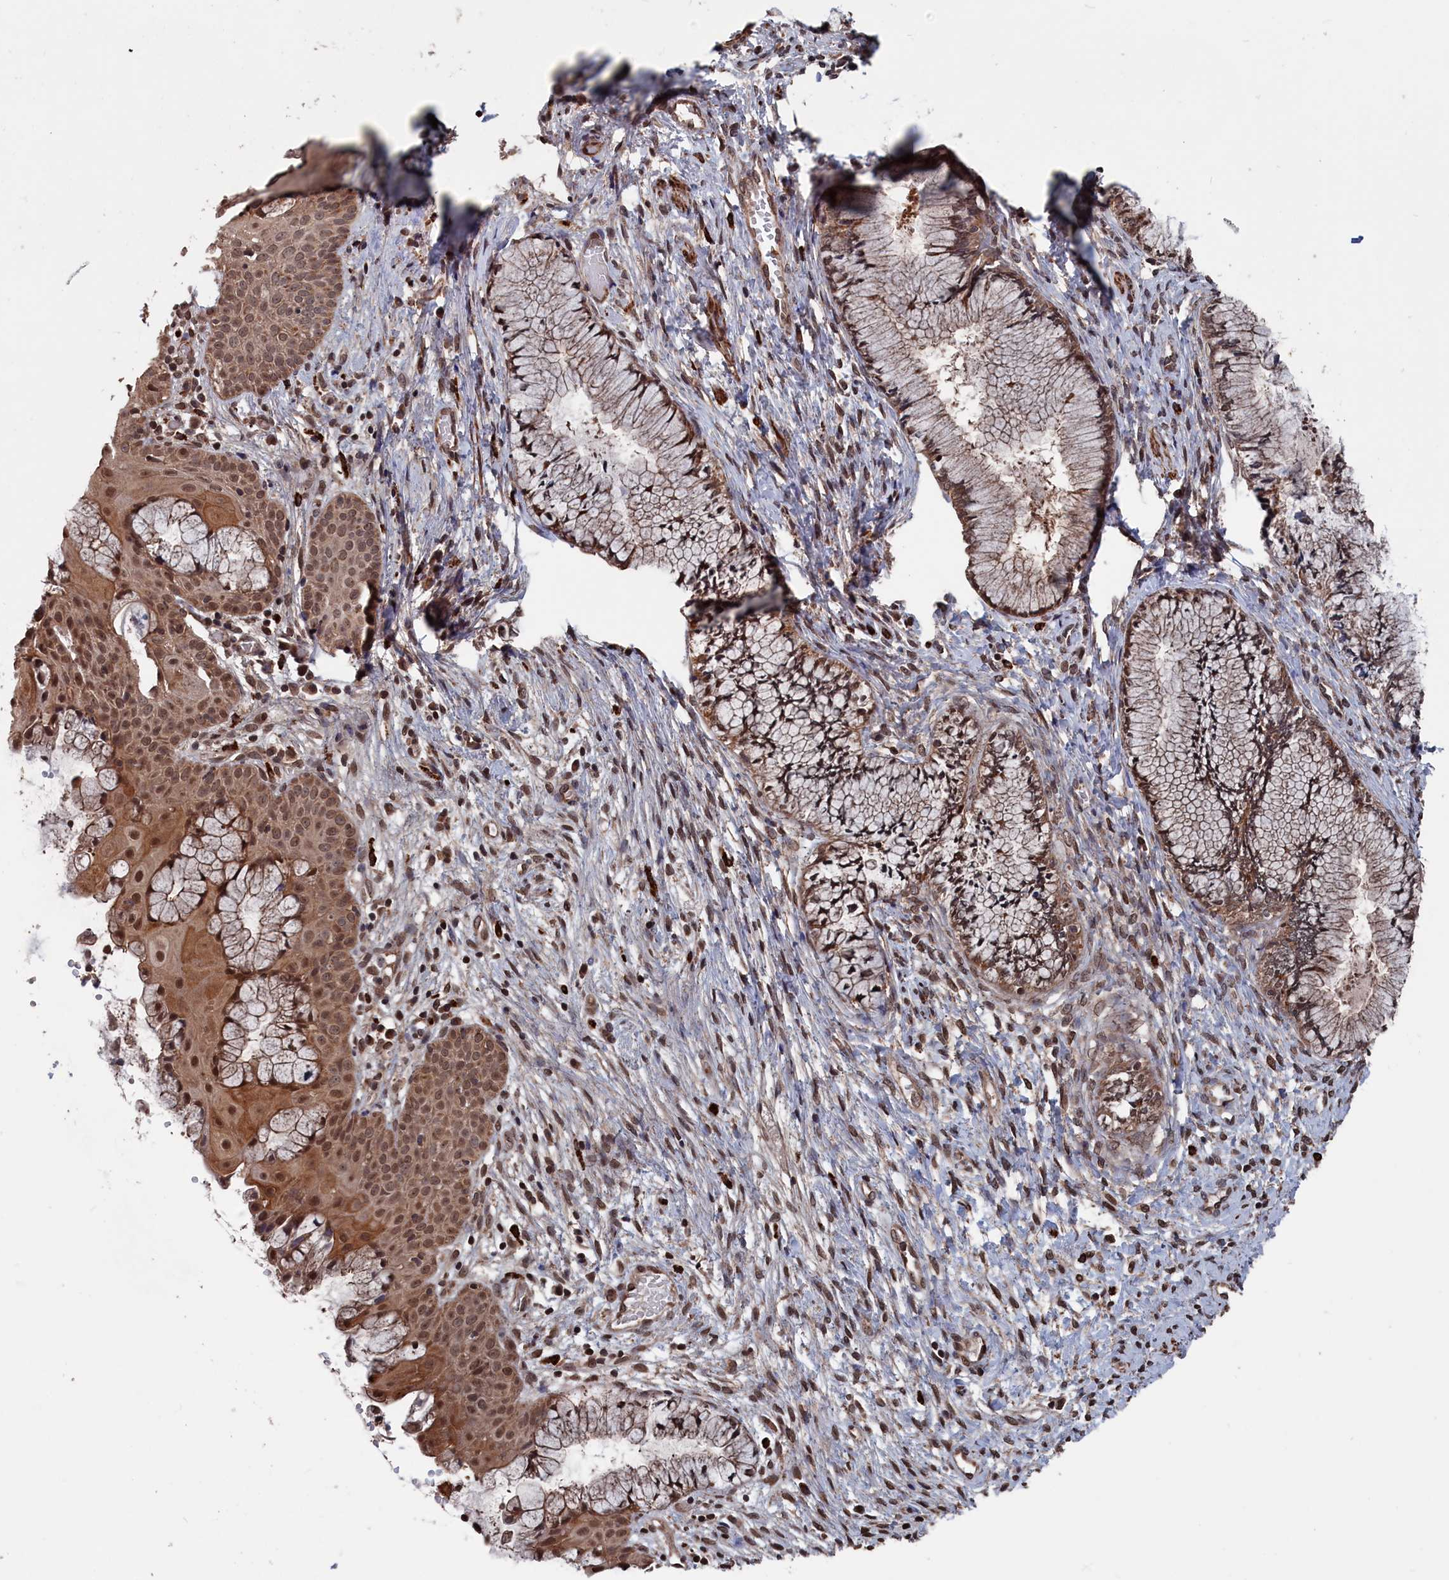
{"staining": {"intensity": "moderate", "quantity": ">75%", "location": "cytoplasmic/membranous,nuclear"}, "tissue": "cervix", "cell_type": "Glandular cells", "image_type": "normal", "snomed": [{"axis": "morphology", "description": "Normal tissue, NOS"}, {"axis": "topography", "description": "Cervix"}], "caption": "This is an image of IHC staining of normal cervix, which shows moderate staining in the cytoplasmic/membranous,nuclear of glandular cells.", "gene": "PDE12", "patient": {"sex": "female", "age": 42}}